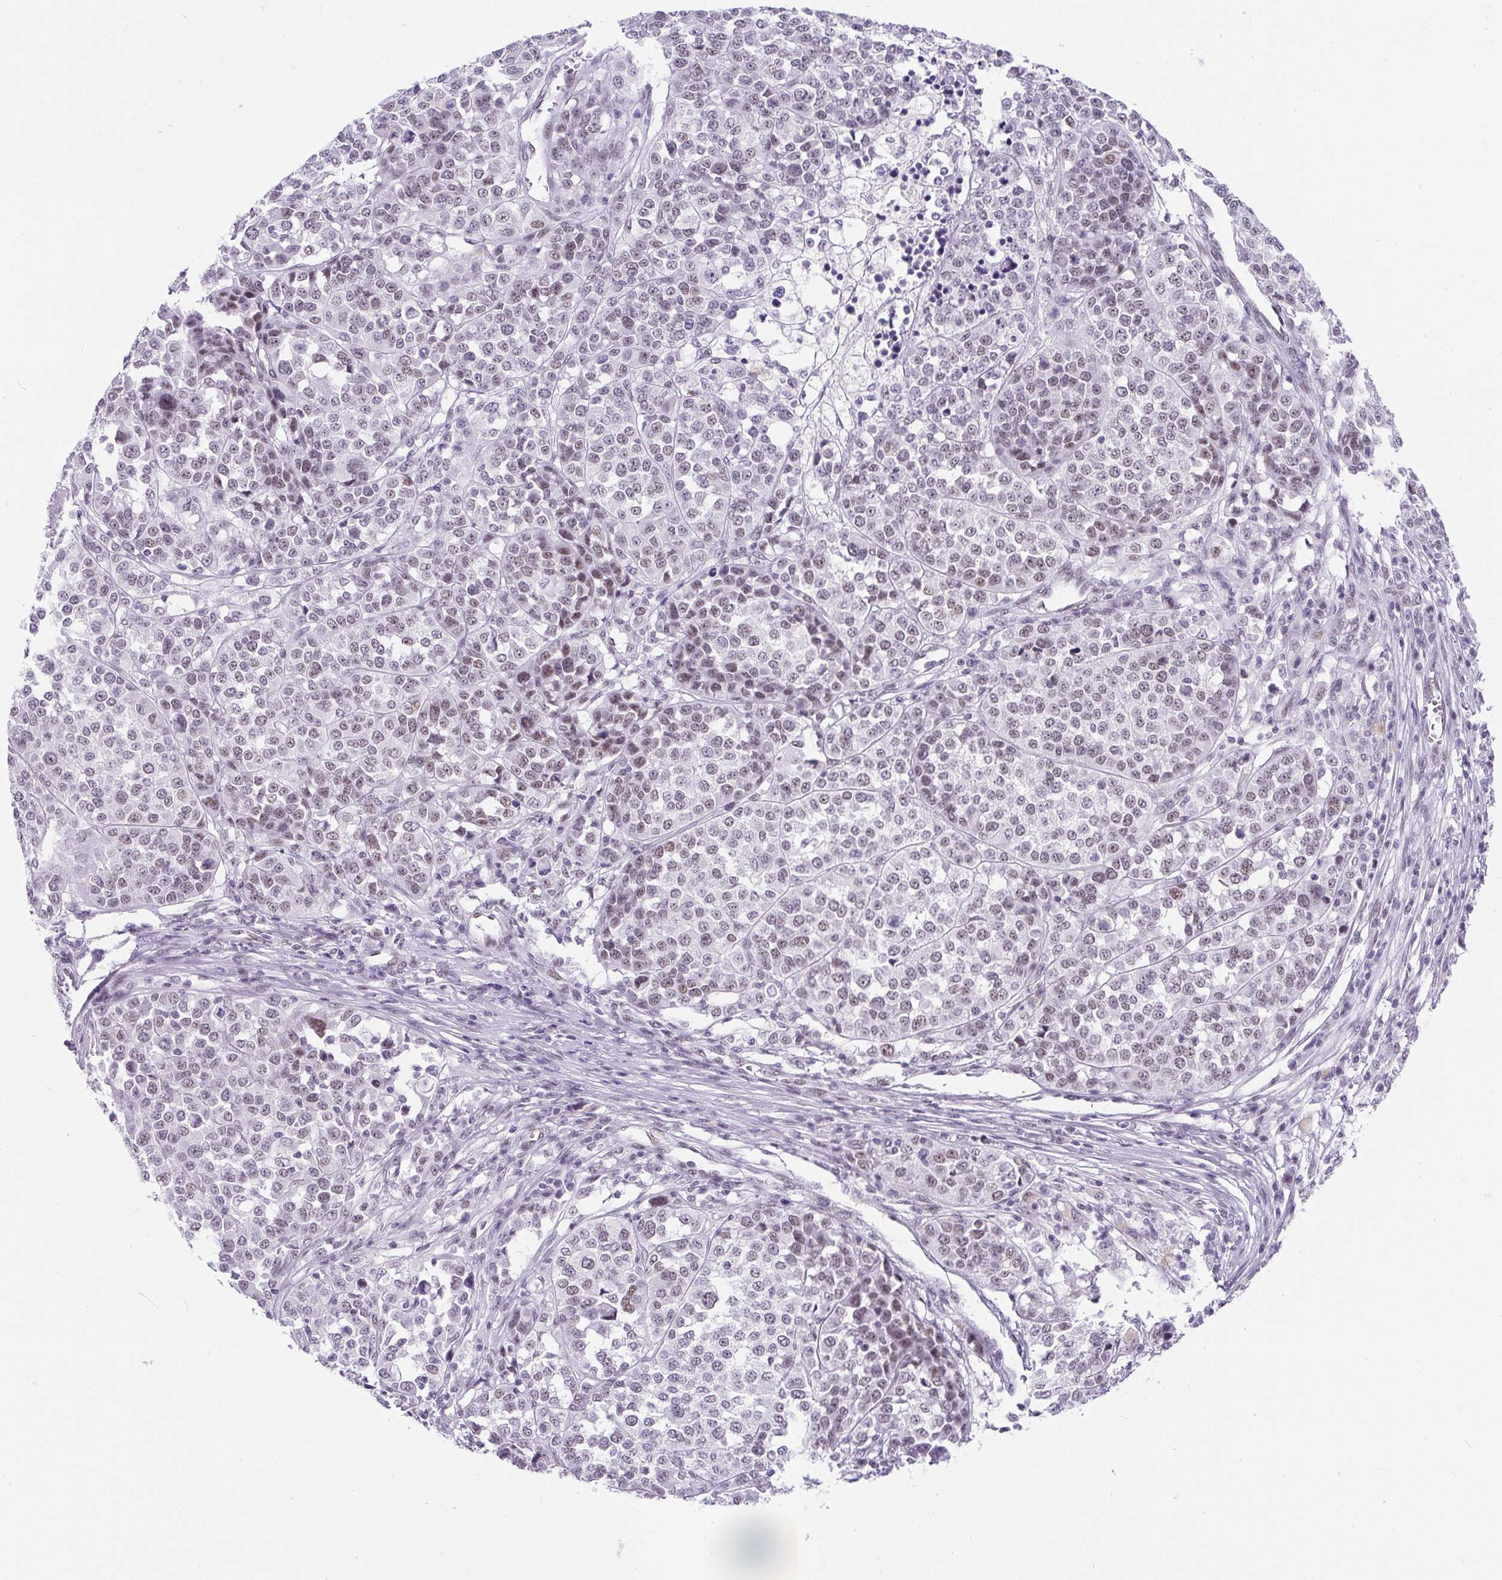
{"staining": {"intensity": "weak", "quantity": "<25%", "location": "nuclear"}, "tissue": "melanoma", "cell_type": "Tumor cells", "image_type": "cancer", "snomed": [{"axis": "morphology", "description": "Malignant melanoma, Metastatic site"}, {"axis": "topography", "description": "Lymph node"}], "caption": "Protein analysis of malignant melanoma (metastatic site) reveals no significant positivity in tumor cells.", "gene": "PLCXD2", "patient": {"sex": "male", "age": 44}}